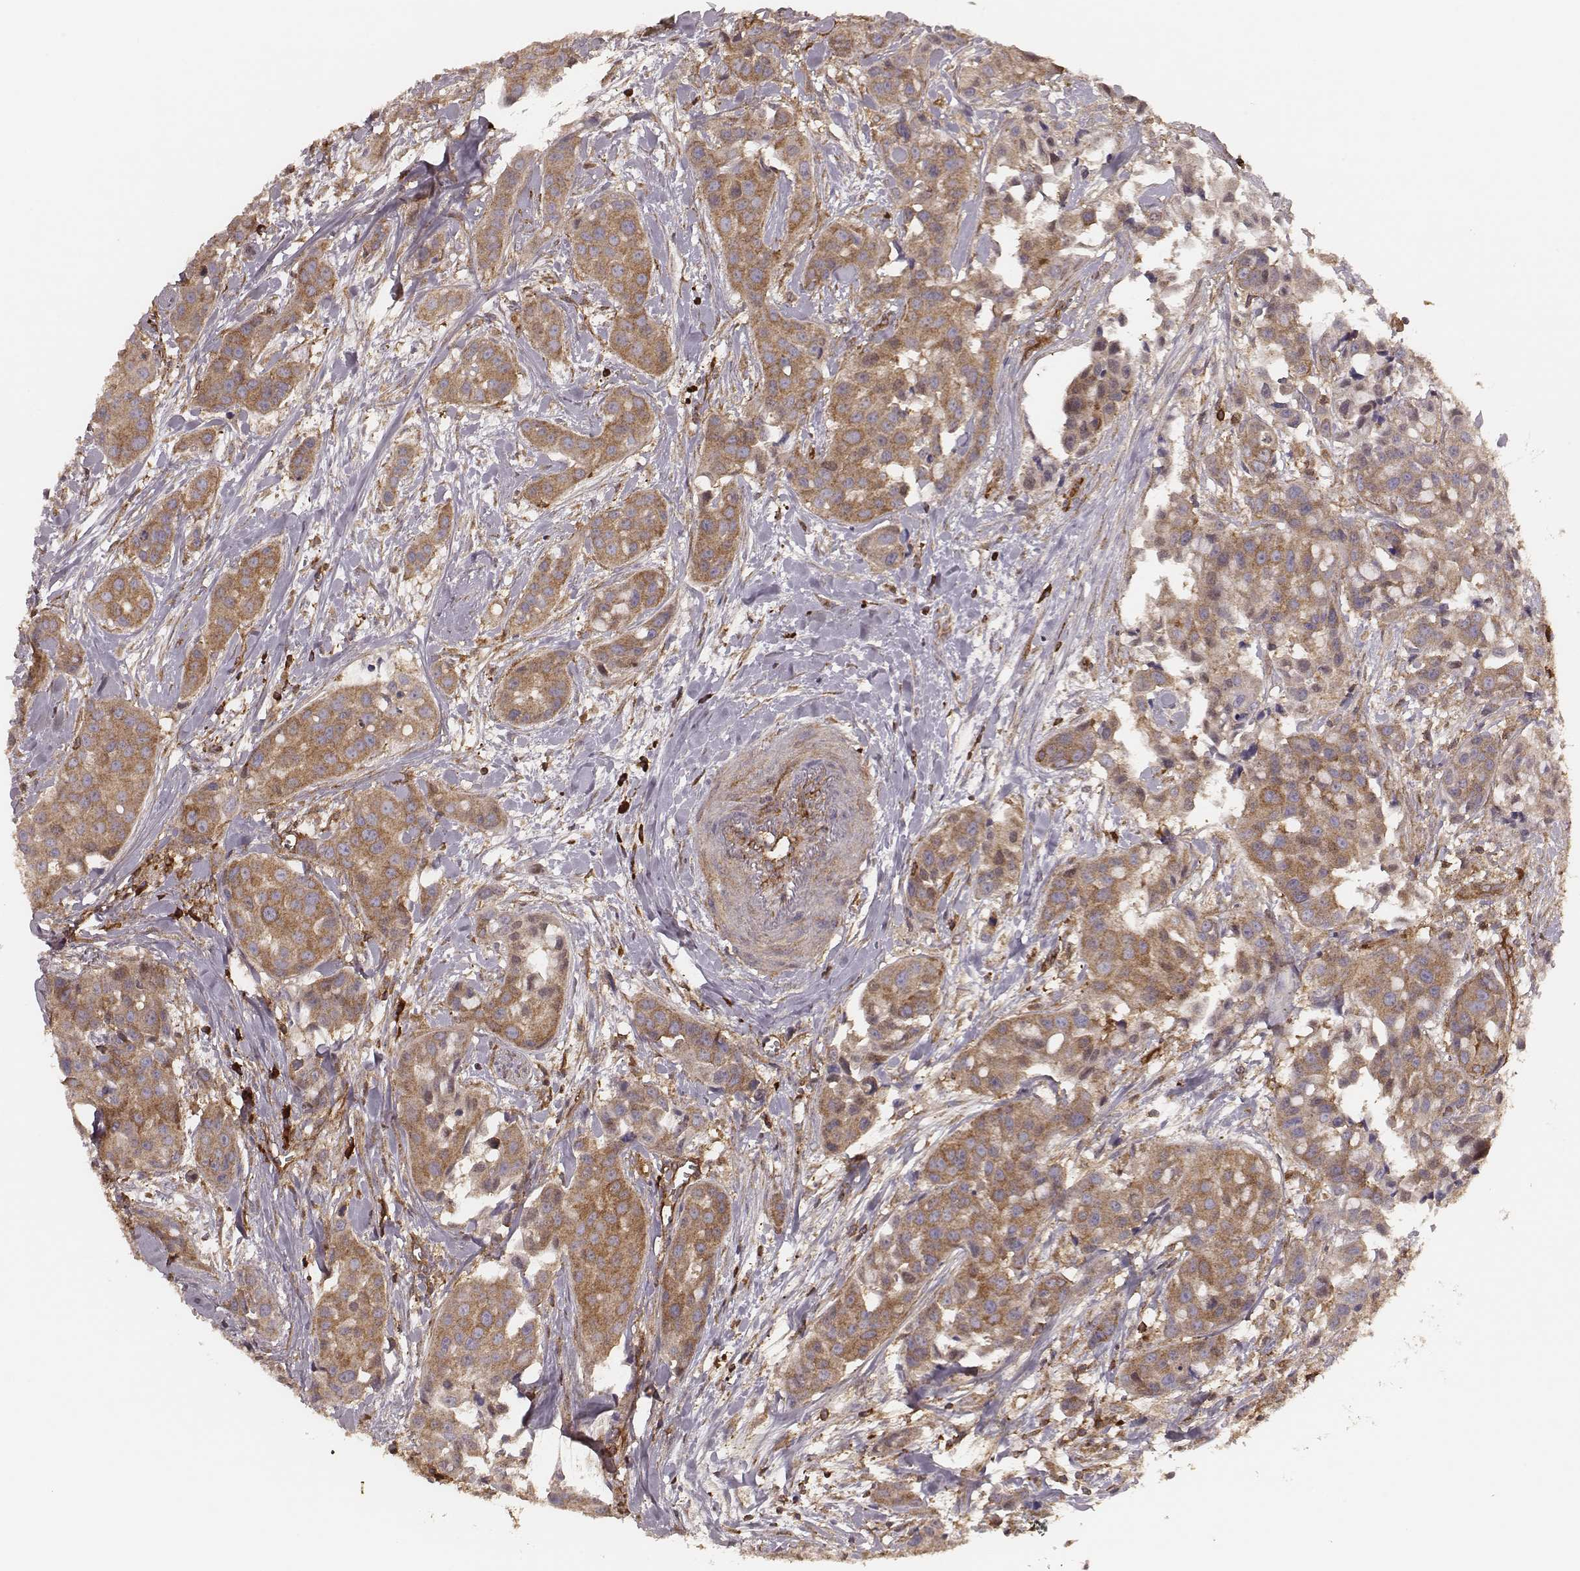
{"staining": {"intensity": "moderate", "quantity": ">75%", "location": "cytoplasmic/membranous"}, "tissue": "head and neck cancer", "cell_type": "Tumor cells", "image_type": "cancer", "snomed": [{"axis": "morphology", "description": "Adenocarcinoma, NOS"}, {"axis": "topography", "description": "Head-Neck"}], "caption": "Adenocarcinoma (head and neck) tissue displays moderate cytoplasmic/membranous positivity in approximately >75% of tumor cells, visualized by immunohistochemistry.", "gene": "CARS1", "patient": {"sex": "male", "age": 76}}